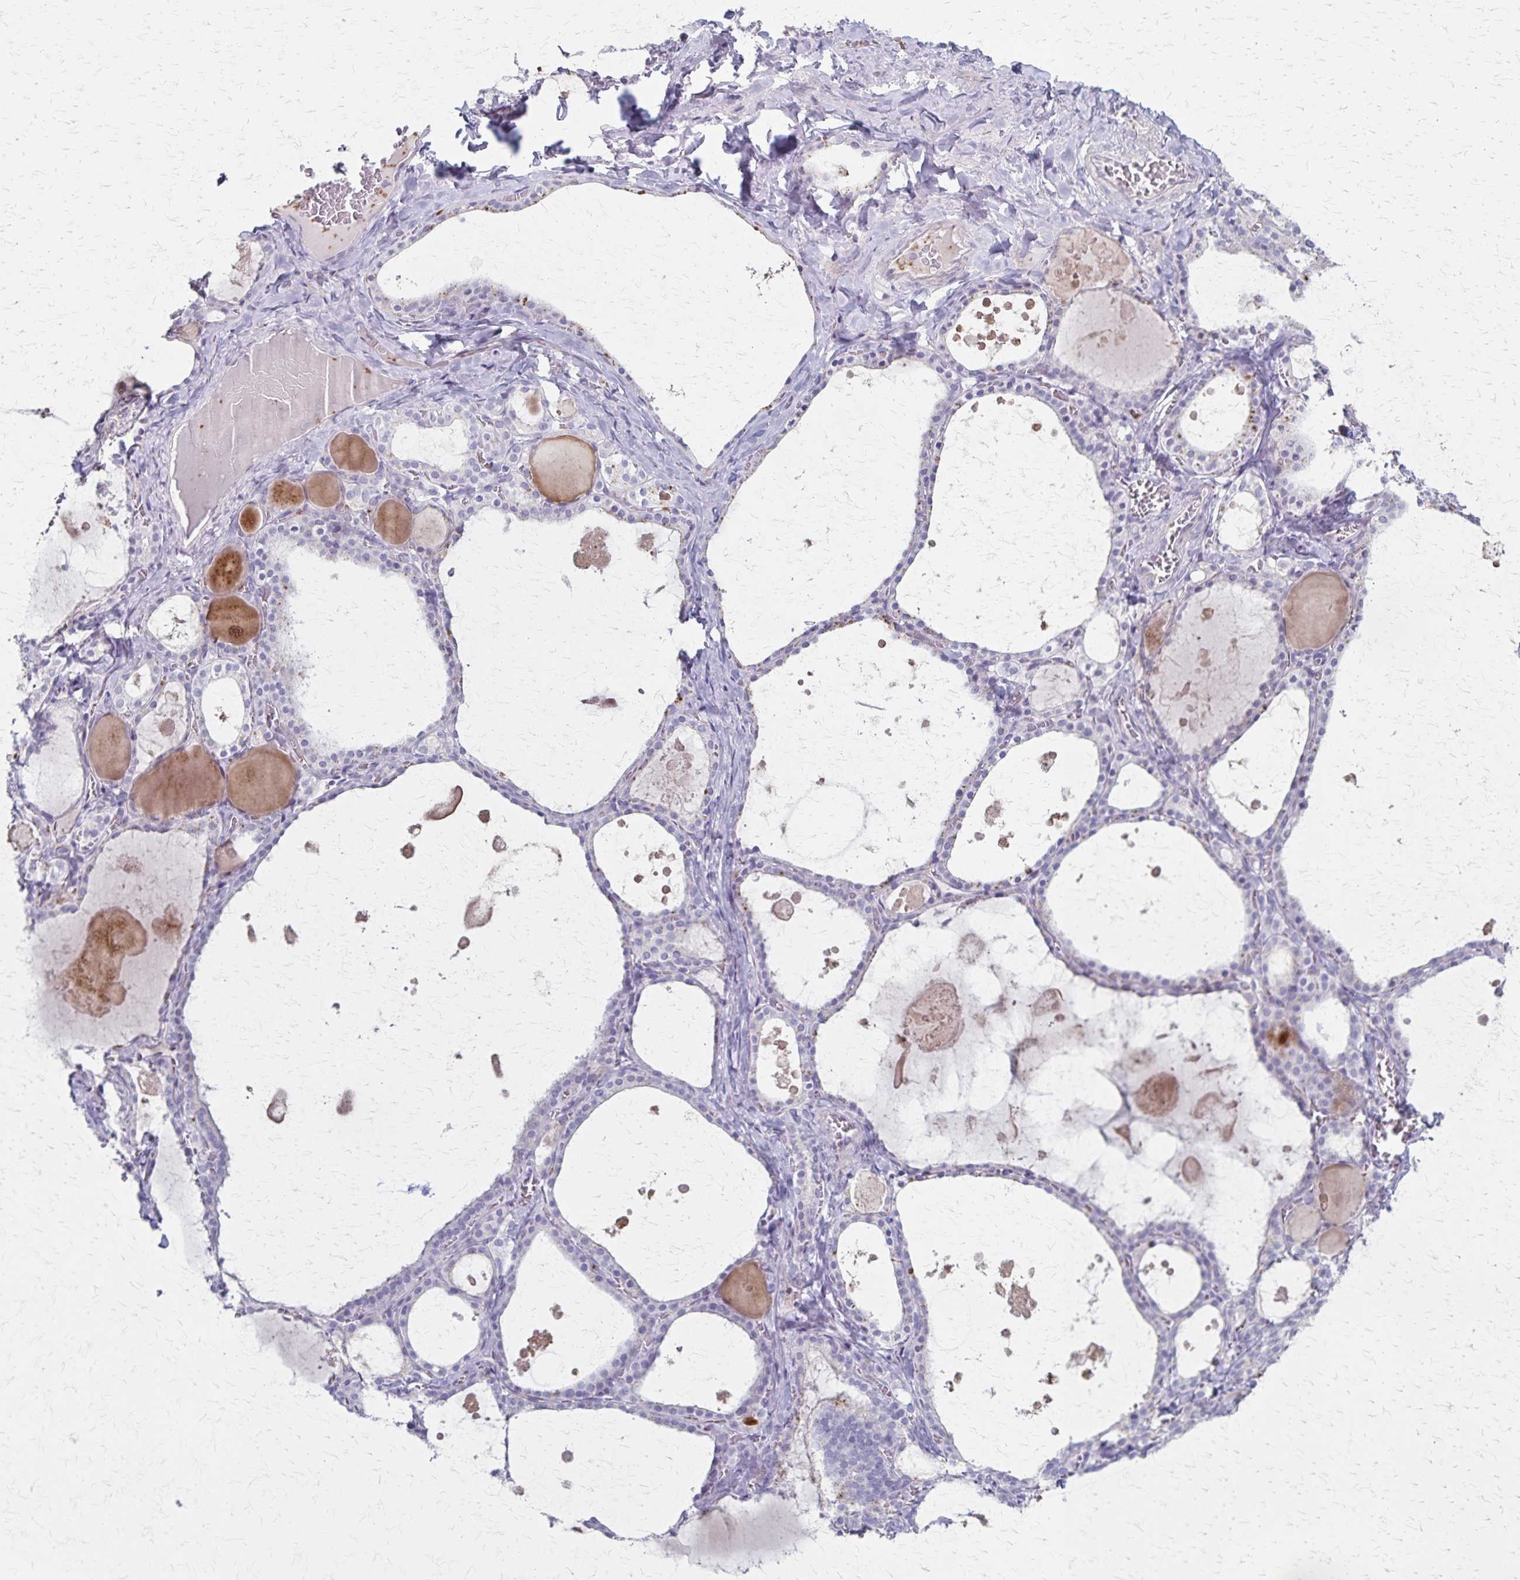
{"staining": {"intensity": "negative", "quantity": "none", "location": "none"}, "tissue": "thyroid gland", "cell_type": "Glandular cells", "image_type": "normal", "snomed": [{"axis": "morphology", "description": "Normal tissue, NOS"}, {"axis": "topography", "description": "Thyroid gland"}], "caption": "Immunohistochemical staining of benign thyroid gland displays no significant staining in glandular cells.", "gene": "RASL10B", "patient": {"sex": "male", "age": 56}}